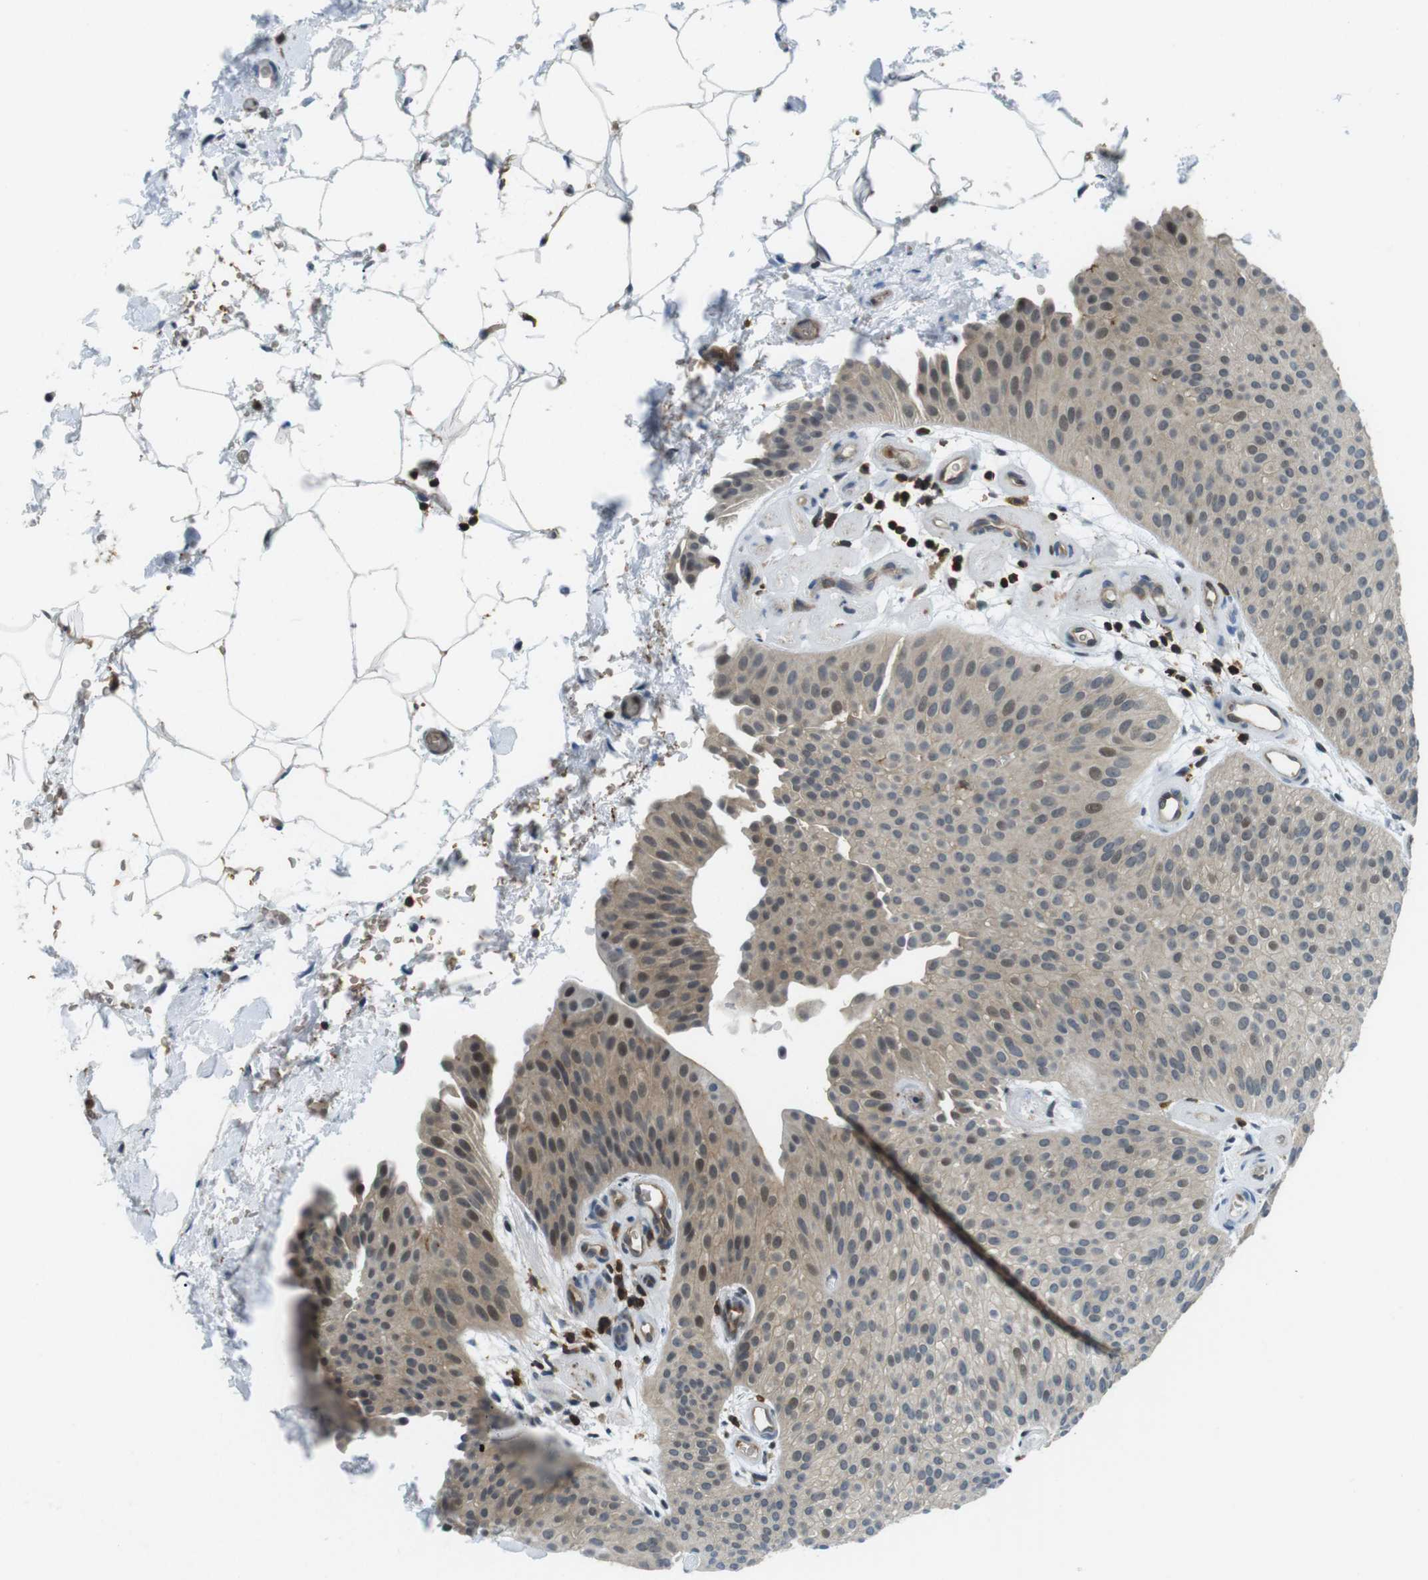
{"staining": {"intensity": "weak", "quantity": "25%-75%", "location": "cytoplasmic/membranous,nuclear"}, "tissue": "urothelial cancer", "cell_type": "Tumor cells", "image_type": "cancer", "snomed": [{"axis": "morphology", "description": "Urothelial carcinoma, Low grade"}, {"axis": "topography", "description": "Urinary bladder"}], "caption": "Urothelial carcinoma (low-grade) was stained to show a protein in brown. There is low levels of weak cytoplasmic/membranous and nuclear positivity in about 25%-75% of tumor cells. (DAB = brown stain, brightfield microscopy at high magnification).", "gene": "STK10", "patient": {"sex": "female", "age": 60}}